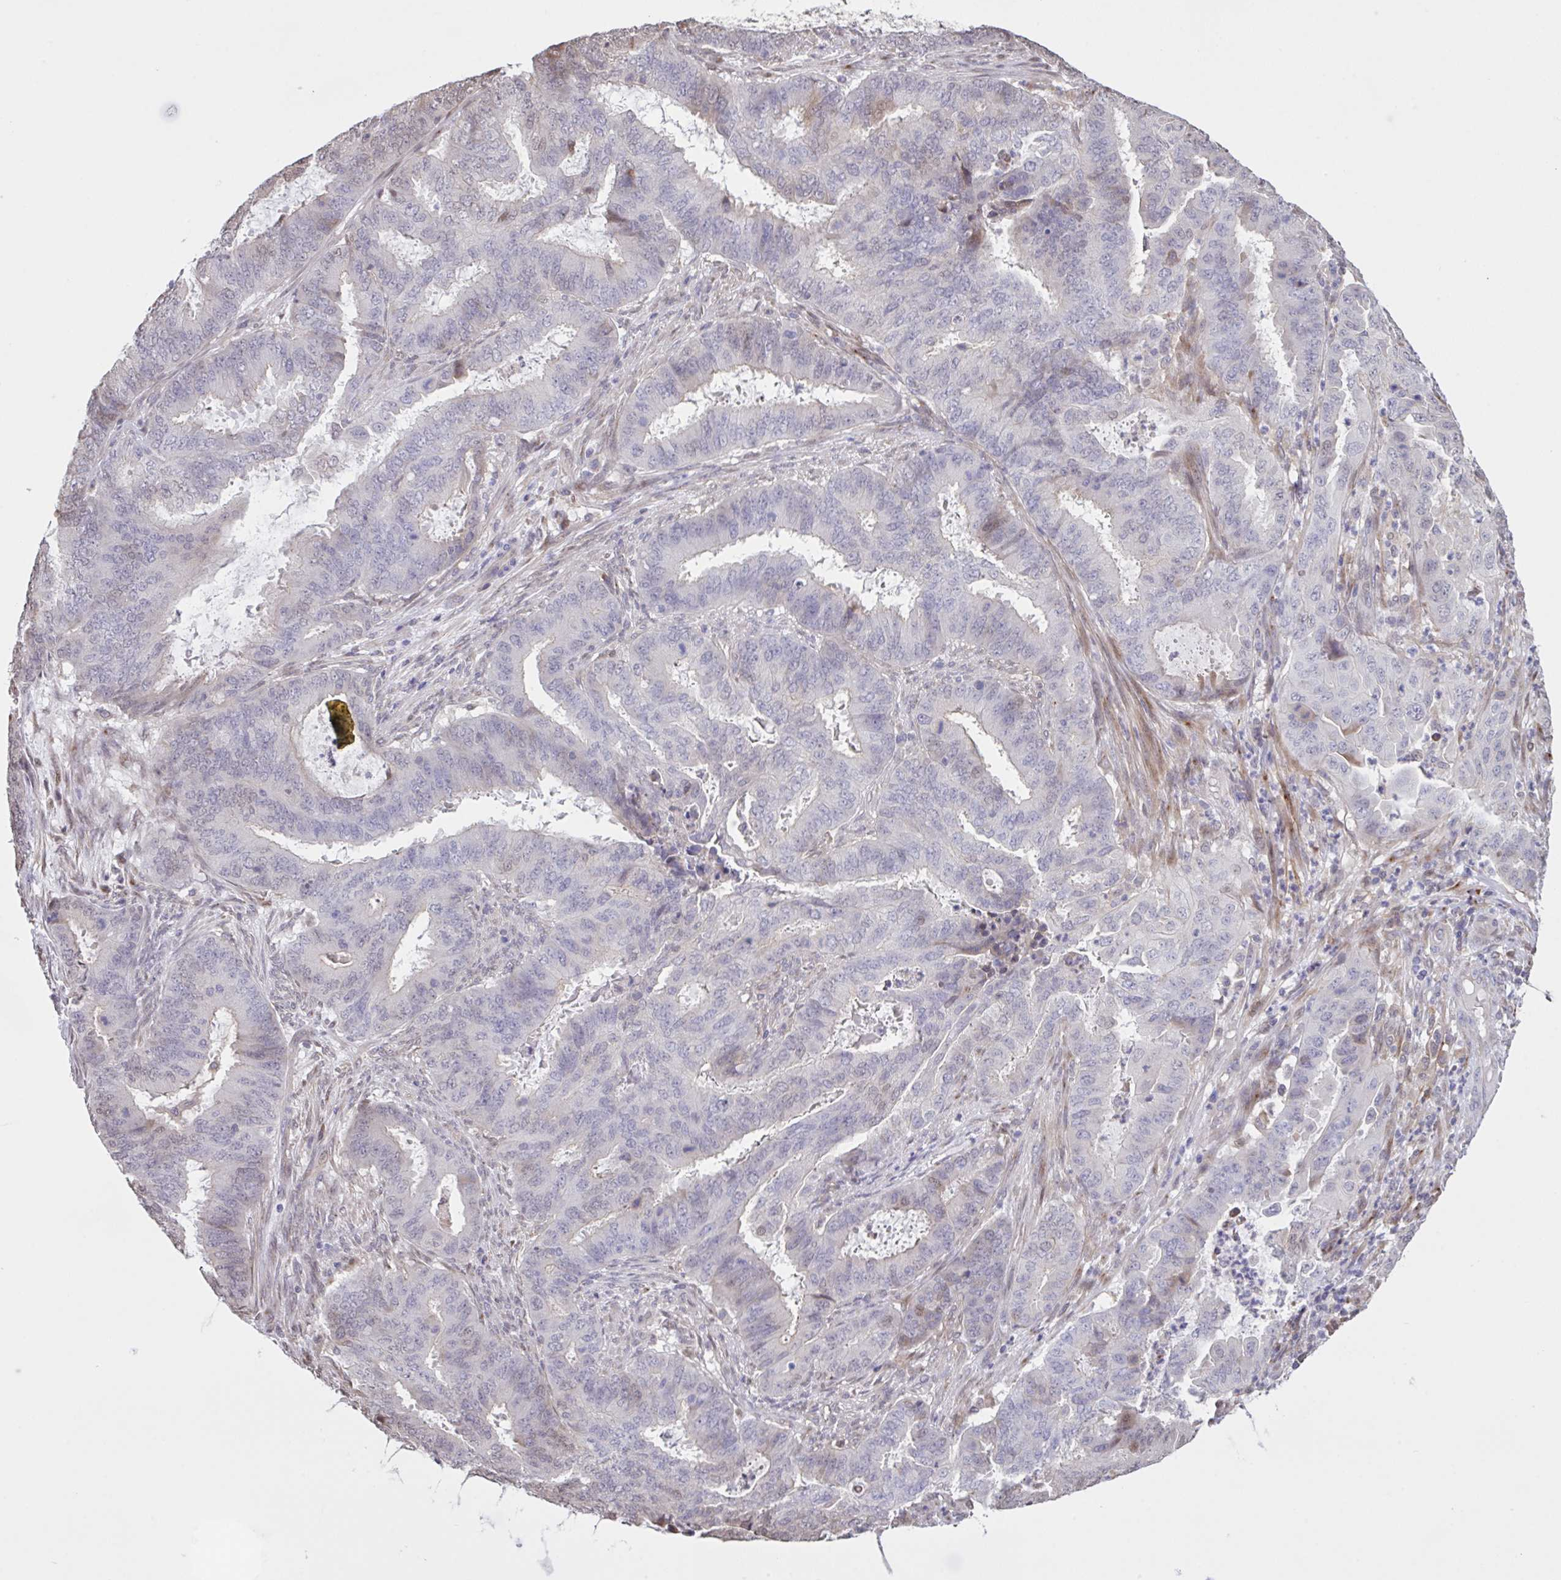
{"staining": {"intensity": "negative", "quantity": "none", "location": "none"}, "tissue": "endometrial cancer", "cell_type": "Tumor cells", "image_type": "cancer", "snomed": [{"axis": "morphology", "description": "Adenocarcinoma, NOS"}, {"axis": "topography", "description": "Endometrium"}], "caption": "Immunohistochemistry of human adenocarcinoma (endometrial) displays no positivity in tumor cells.", "gene": "MRGPRX2", "patient": {"sex": "female", "age": 51}}